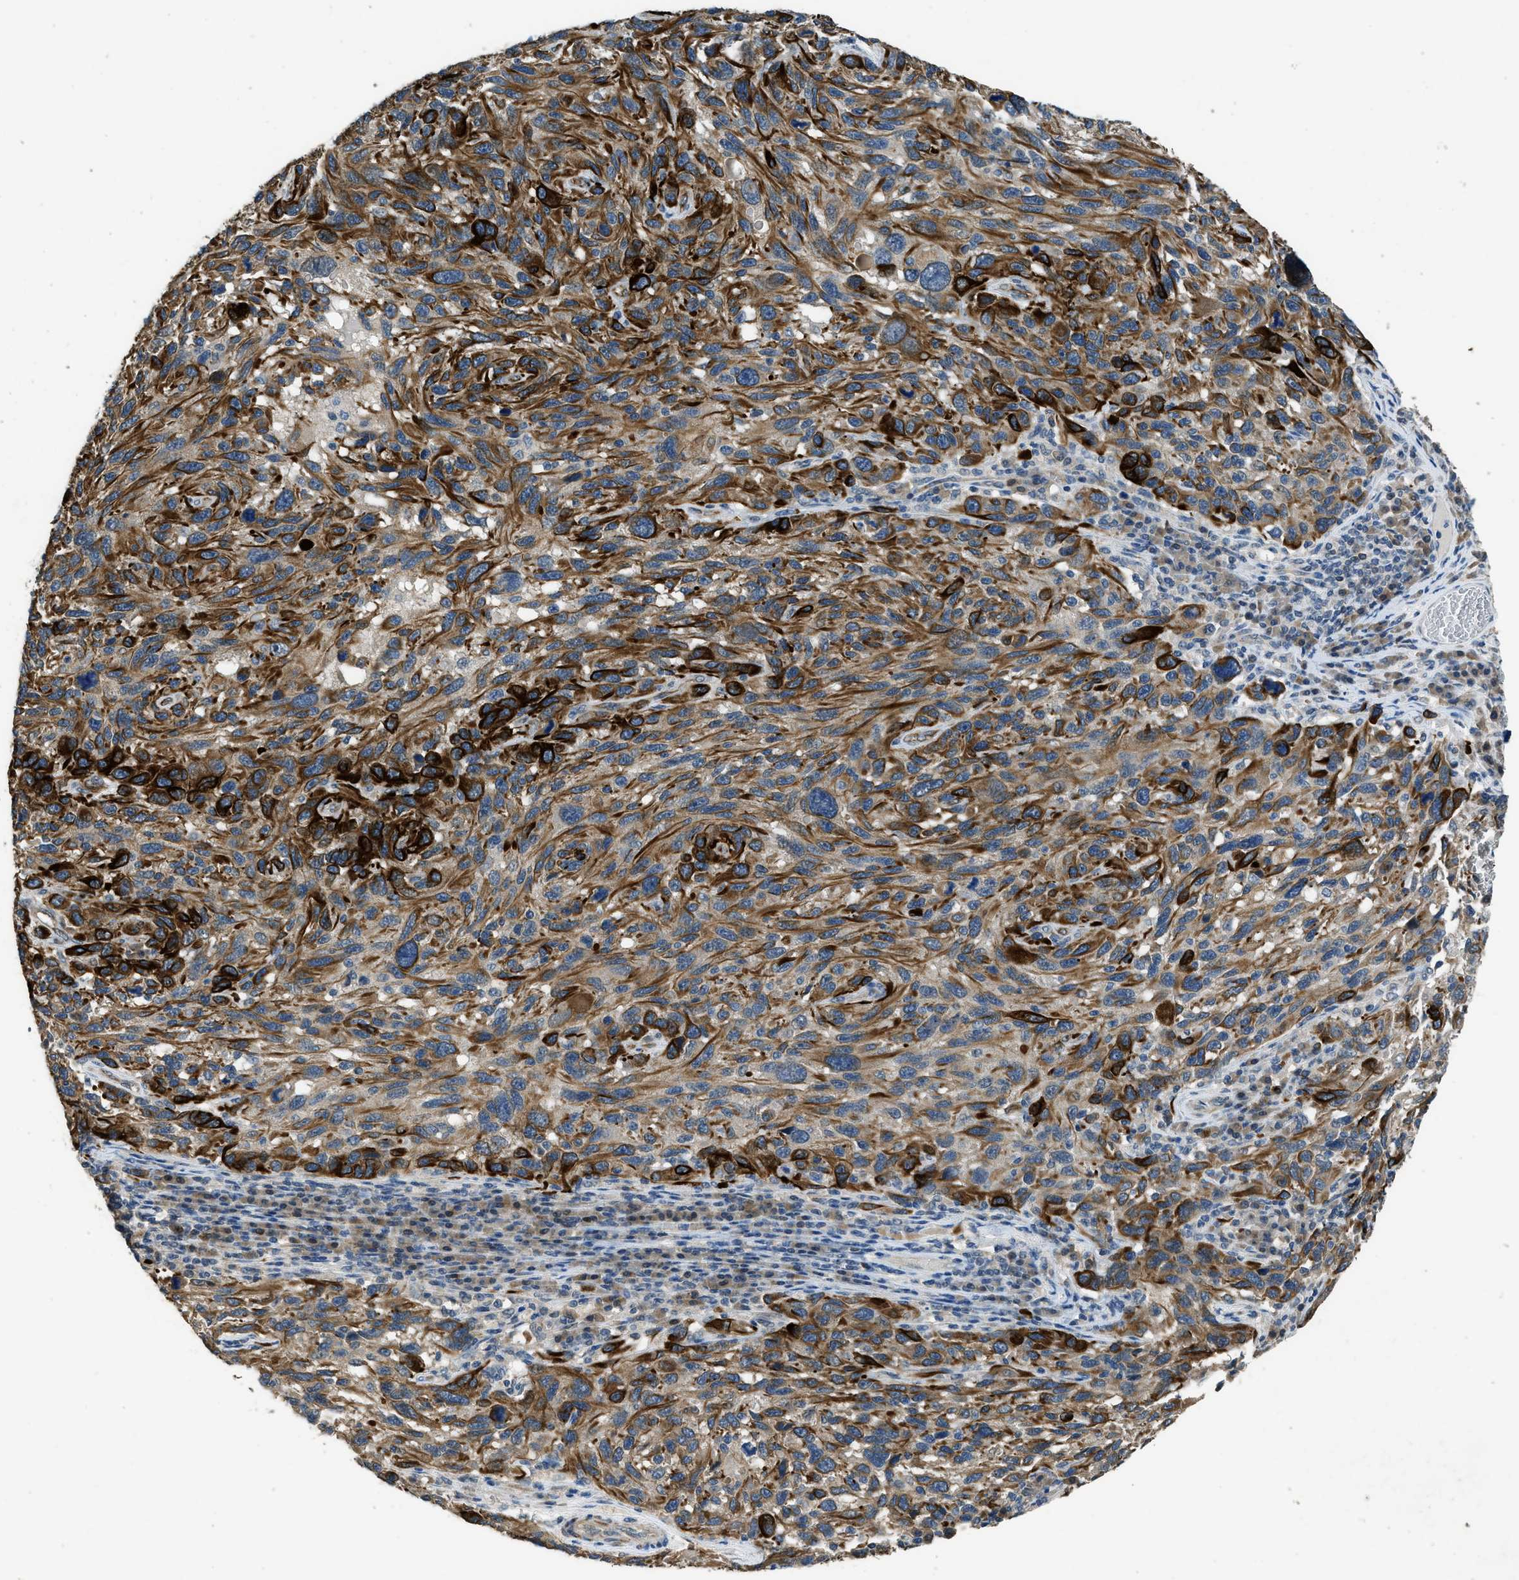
{"staining": {"intensity": "moderate", "quantity": ">75%", "location": "cytoplasmic/membranous"}, "tissue": "melanoma", "cell_type": "Tumor cells", "image_type": "cancer", "snomed": [{"axis": "morphology", "description": "Malignant melanoma, NOS"}, {"axis": "topography", "description": "Skin"}], "caption": "An IHC image of neoplastic tissue is shown. Protein staining in brown labels moderate cytoplasmic/membranous positivity in malignant melanoma within tumor cells.", "gene": "SYNM", "patient": {"sex": "male", "age": 53}}